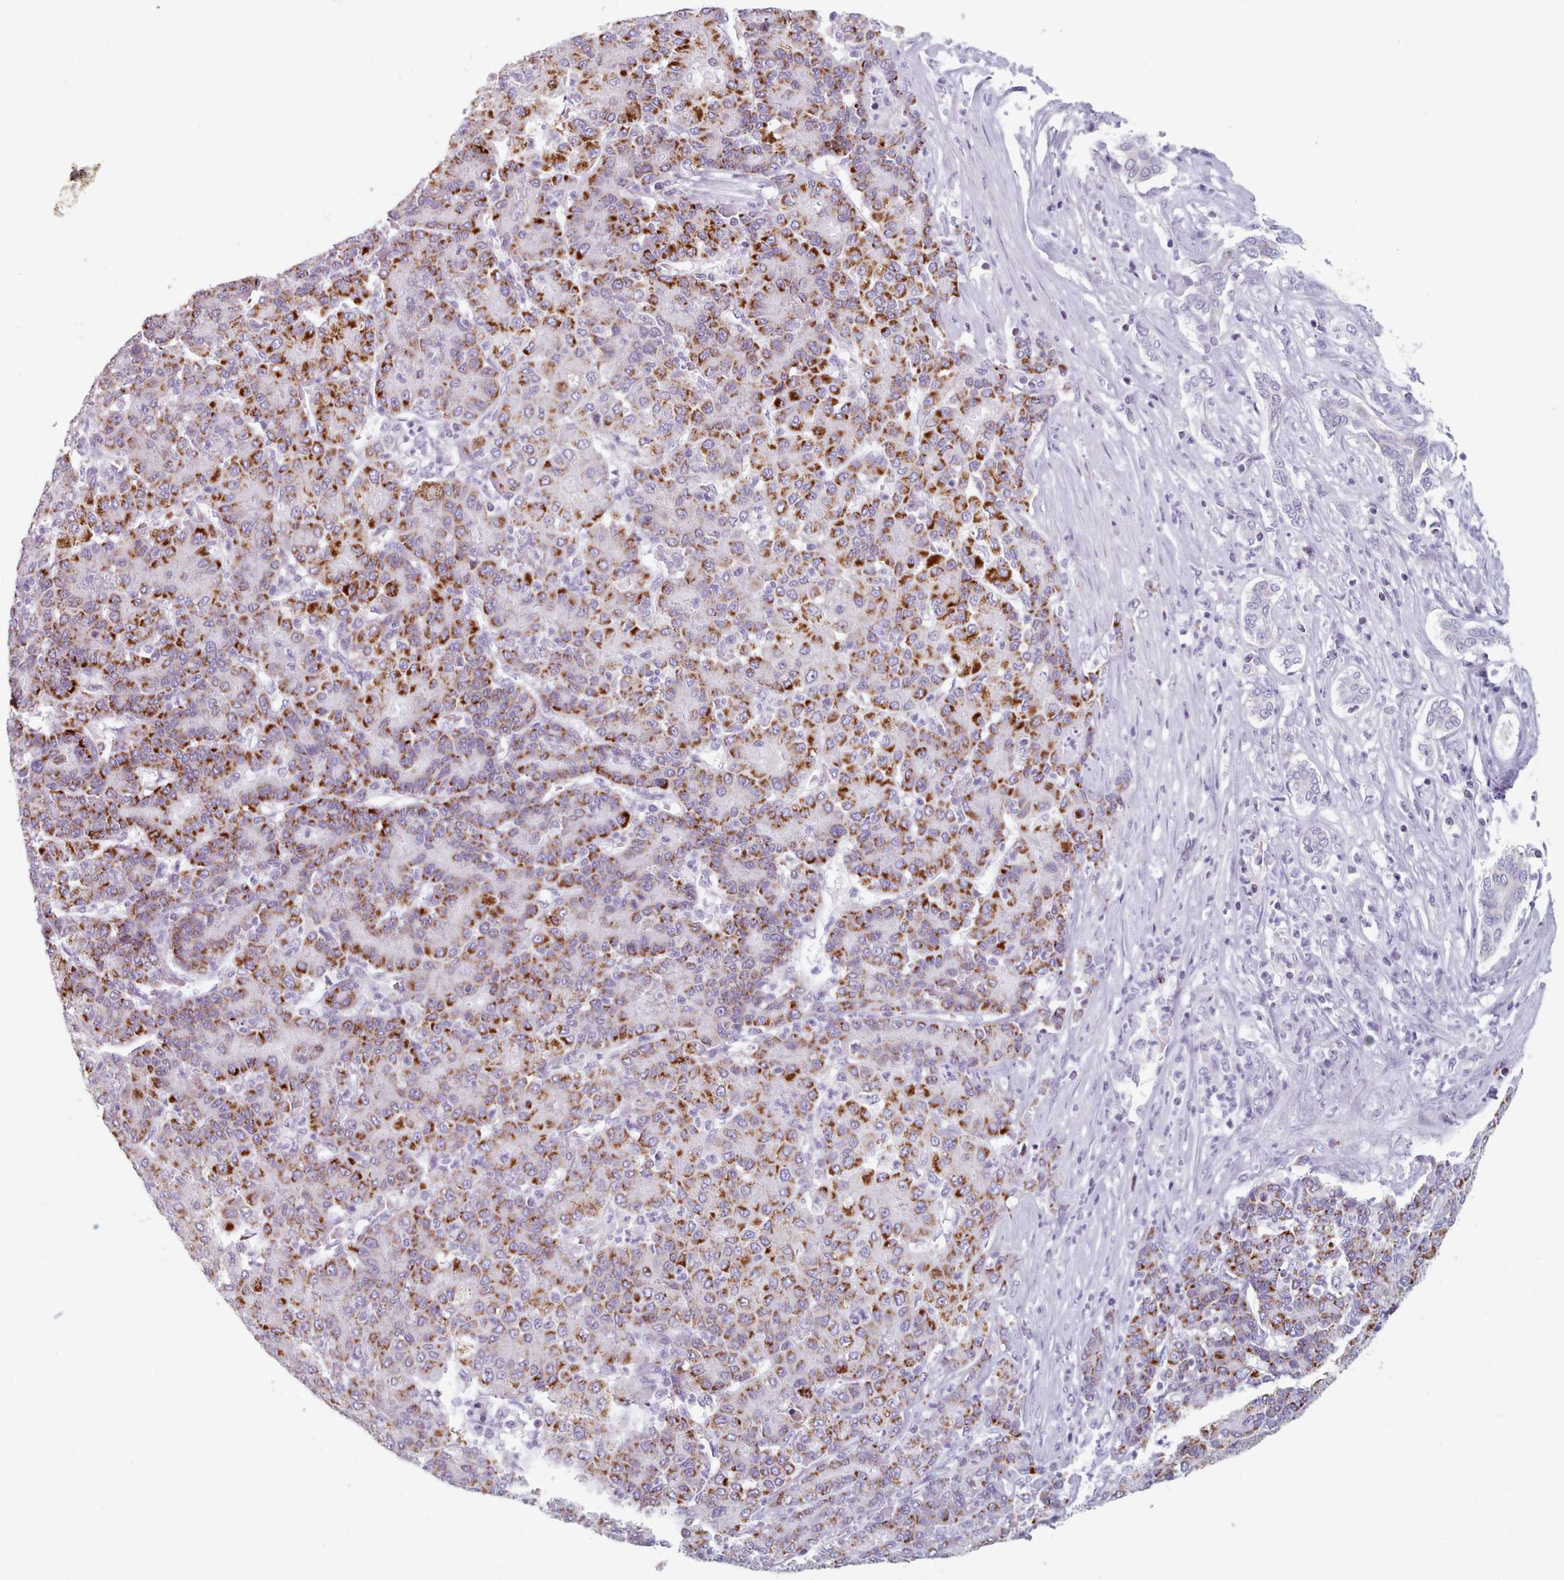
{"staining": {"intensity": "strong", "quantity": ">75%", "location": "cytoplasmic/membranous"}, "tissue": "liver cancer", "cell_type": "Tumor cells", "image_type": "cancer", "snomed": [{"axis": "morphology", "description": "Carcinoma, Hepatocellular, NOS"}, {"axis": "topography", "description": "Liver"}], "caption": "Hepatocellular carcinoma (liver) tissue shows strong cytoplasmic/membranous expression in about >75% of tumor cells", "gene": "FAM170B", "patient": {"sex": "male", "age": 65}}